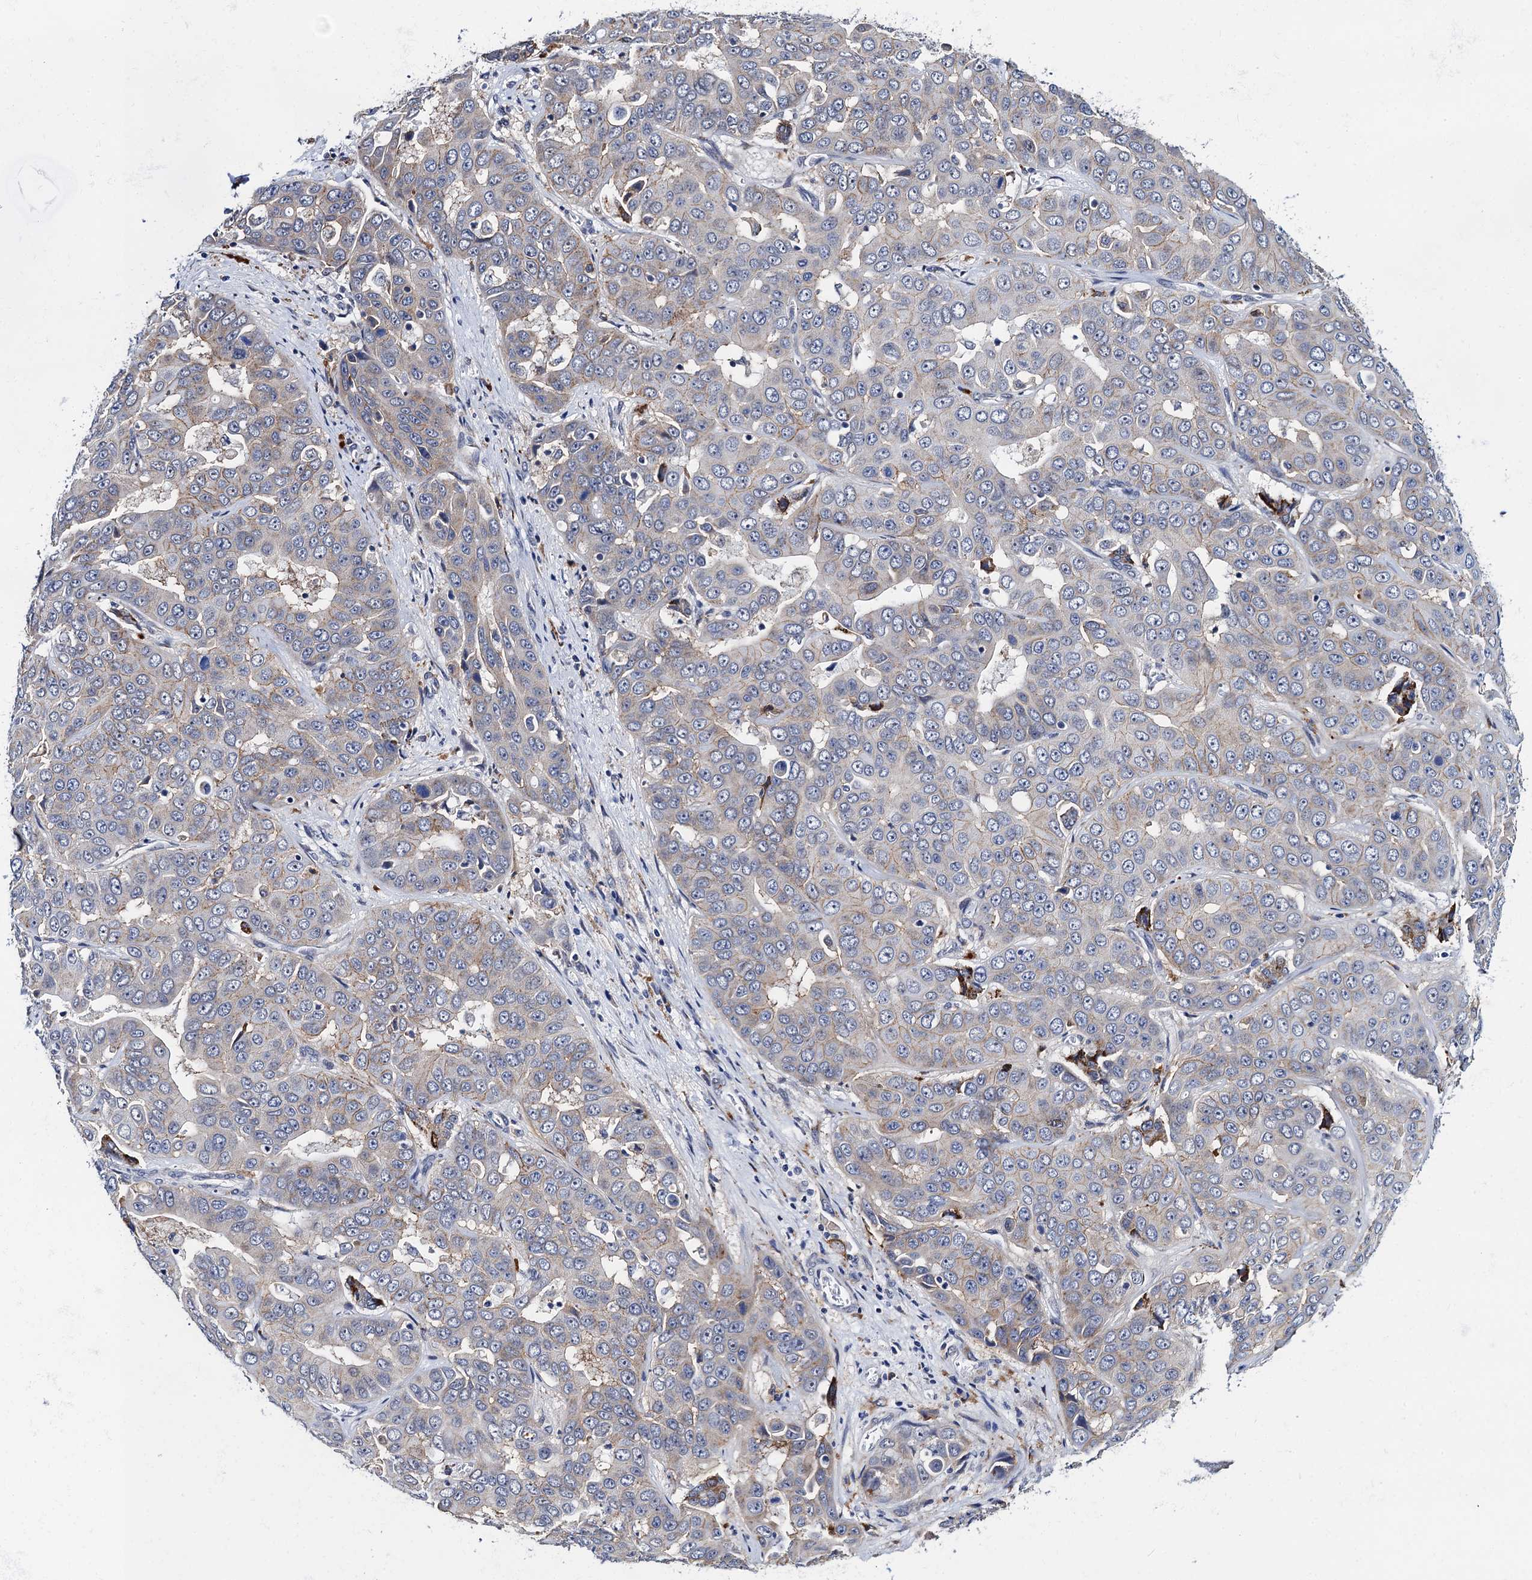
{"staining": {"intensity": "weak", "quantity": "<25%", "location": "cytoplasmic/membranous"}, "tissue": "liver cancer", "cell_type": "Tumor cells", "image_type": "cancer", "snomed": [{"axis": "morphology", "description": "Cholangiocarcinoma"}, {"axis": "topography", "description": "Liver"}], "caption": "High power microscopy photomicrograph of an IHC micrograph of cholangiocarcinoma (liver), revealing no significant expression in tumor cells.", "gene": "SLC7A10", "patient": {"sex": "female", "age": 52}}